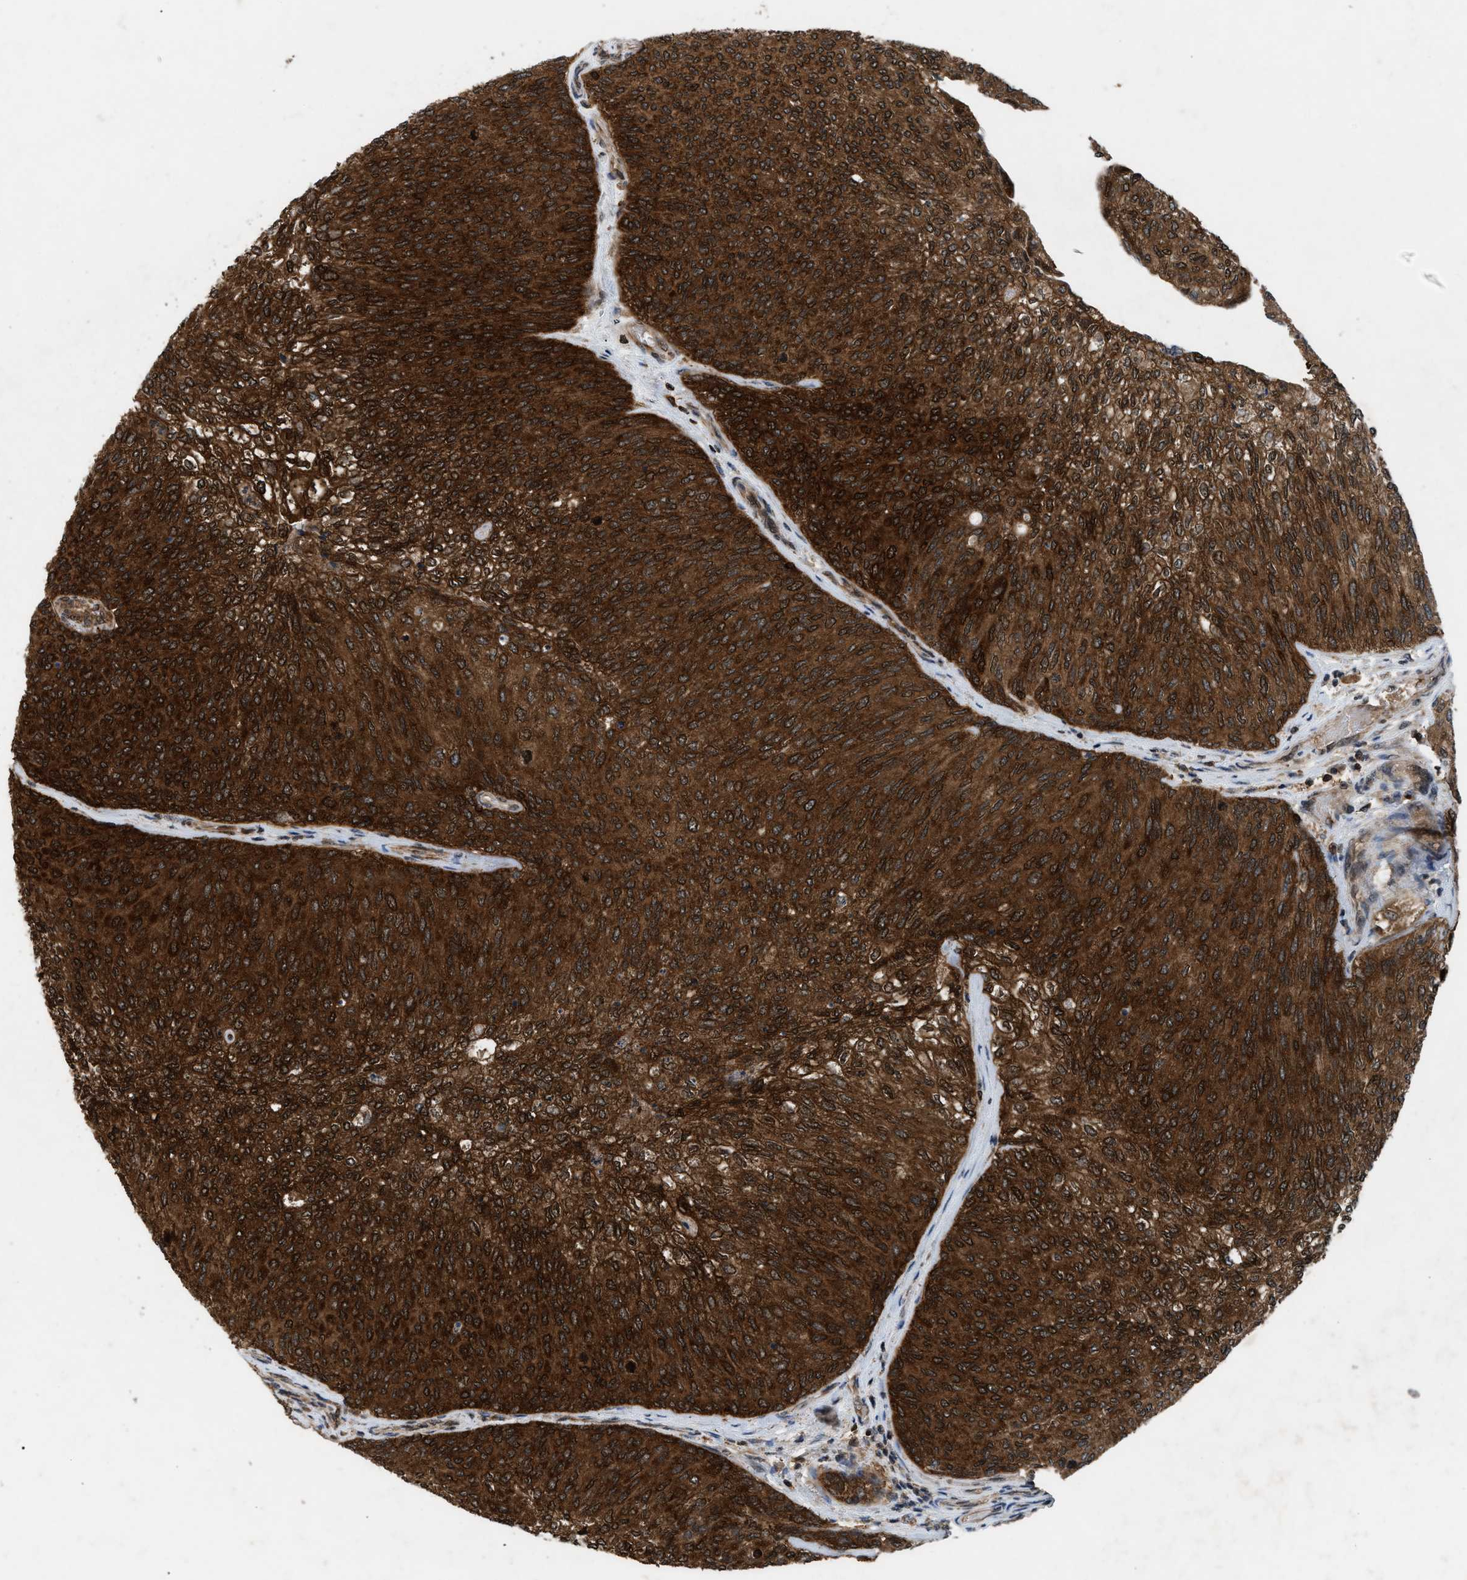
{"staining": {"intensity": "strong", "quantity": ">75%", "location": "cytoplasmic/membranous,nuclear"}, "tissue": "urothelial cancer", "cell_type": "Tumor cells", "image_type": "cancer", "snomed": [{"axis": "morphology", "description": "Urothelial carcinoma, Low grade"}, {"axis": "topography", "description": "Urinary bladder"}], "caption": "Urothelial carcinoma (low-grade) was stained to show a protein in brown. There is high levels of strong cytoplasmic/membranous and nuclear expression in approximately >75% of tumor cells.", "gene": "OXSR1", "patient": {"sex": "female", "age": 79}}